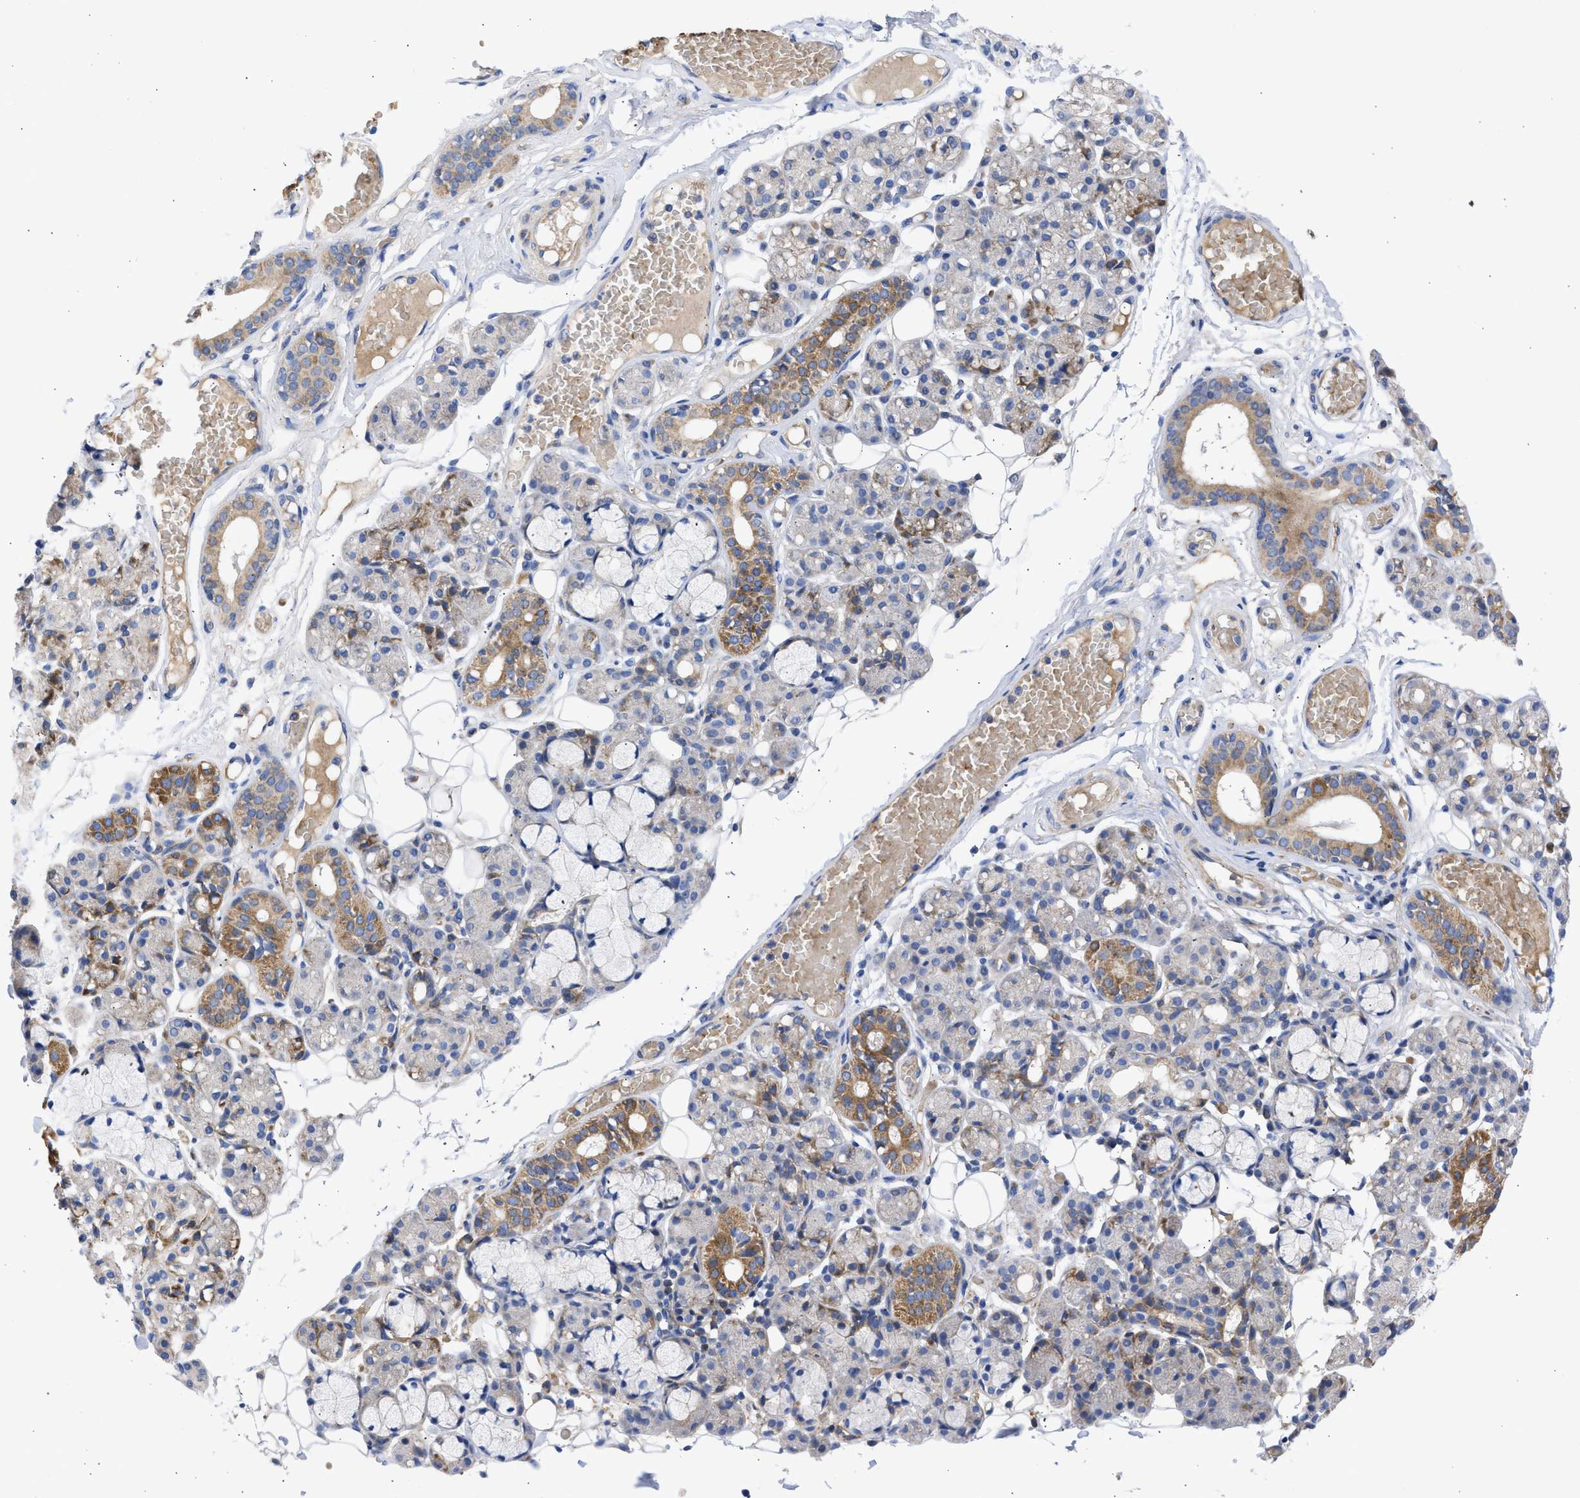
{"staining": {"intensity": "moderate", "quantity": "25%-75%", "location": "cytoplasmic/membranous"}, "tissue": "salivary gland", "cell_type": "Glandular cells", "image_type": "normal", "snomed": [{"axis": "morphology", "description": "Normal tissue, NOS"}, {"axis": "topography", "description": "Salivary gland"}], "caption": "Immunohistochemistry (IHC) histopathology image of benign human salivary gland stained for a protein (brown), which displays medium levels of moderate cytoplasmic/membranous positivity in about 25%-75% of glandular cells.", "gene": "BTG3", "patient": {"sex": "male", "age": 63}}